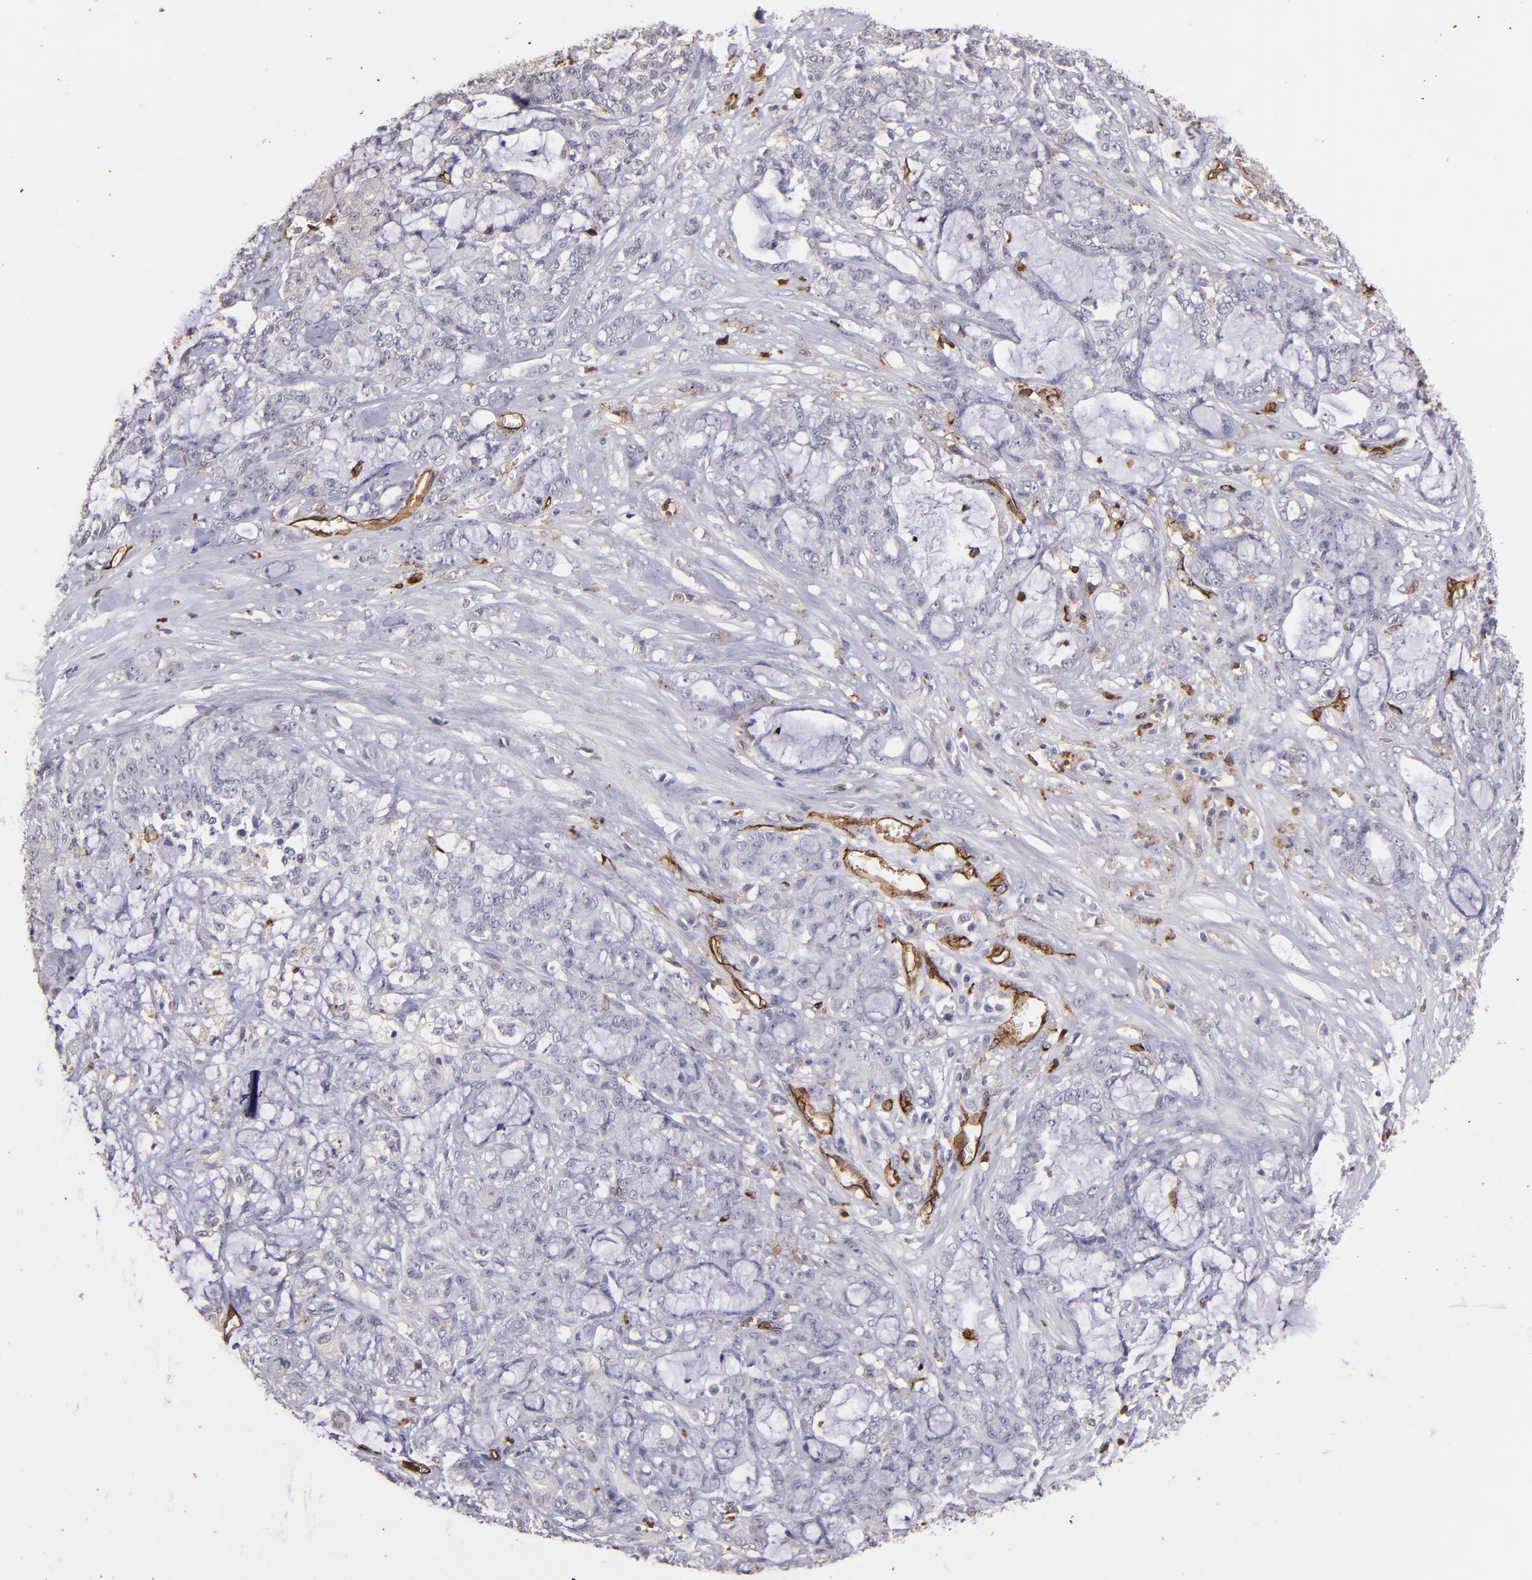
{"staining": {"intensity": "negative", "quantity": "none", "location": "none"}, "tissue": "pancreatic cancer", "cell_type": "Tumor cells", "image_type": "cancer", "snomed": [{"axis": "morphology", "description": "Adenocarcinoma, NOS"}, {"axis": "topography", "description": "Pancreas"}], "caption": "Pancreatic cancer stained for a protein using immunohistochemistry (IHC) displays no positivity tumor cells.", "gene": "DYSF", "patient": {"sex": "female", "age": 73}}